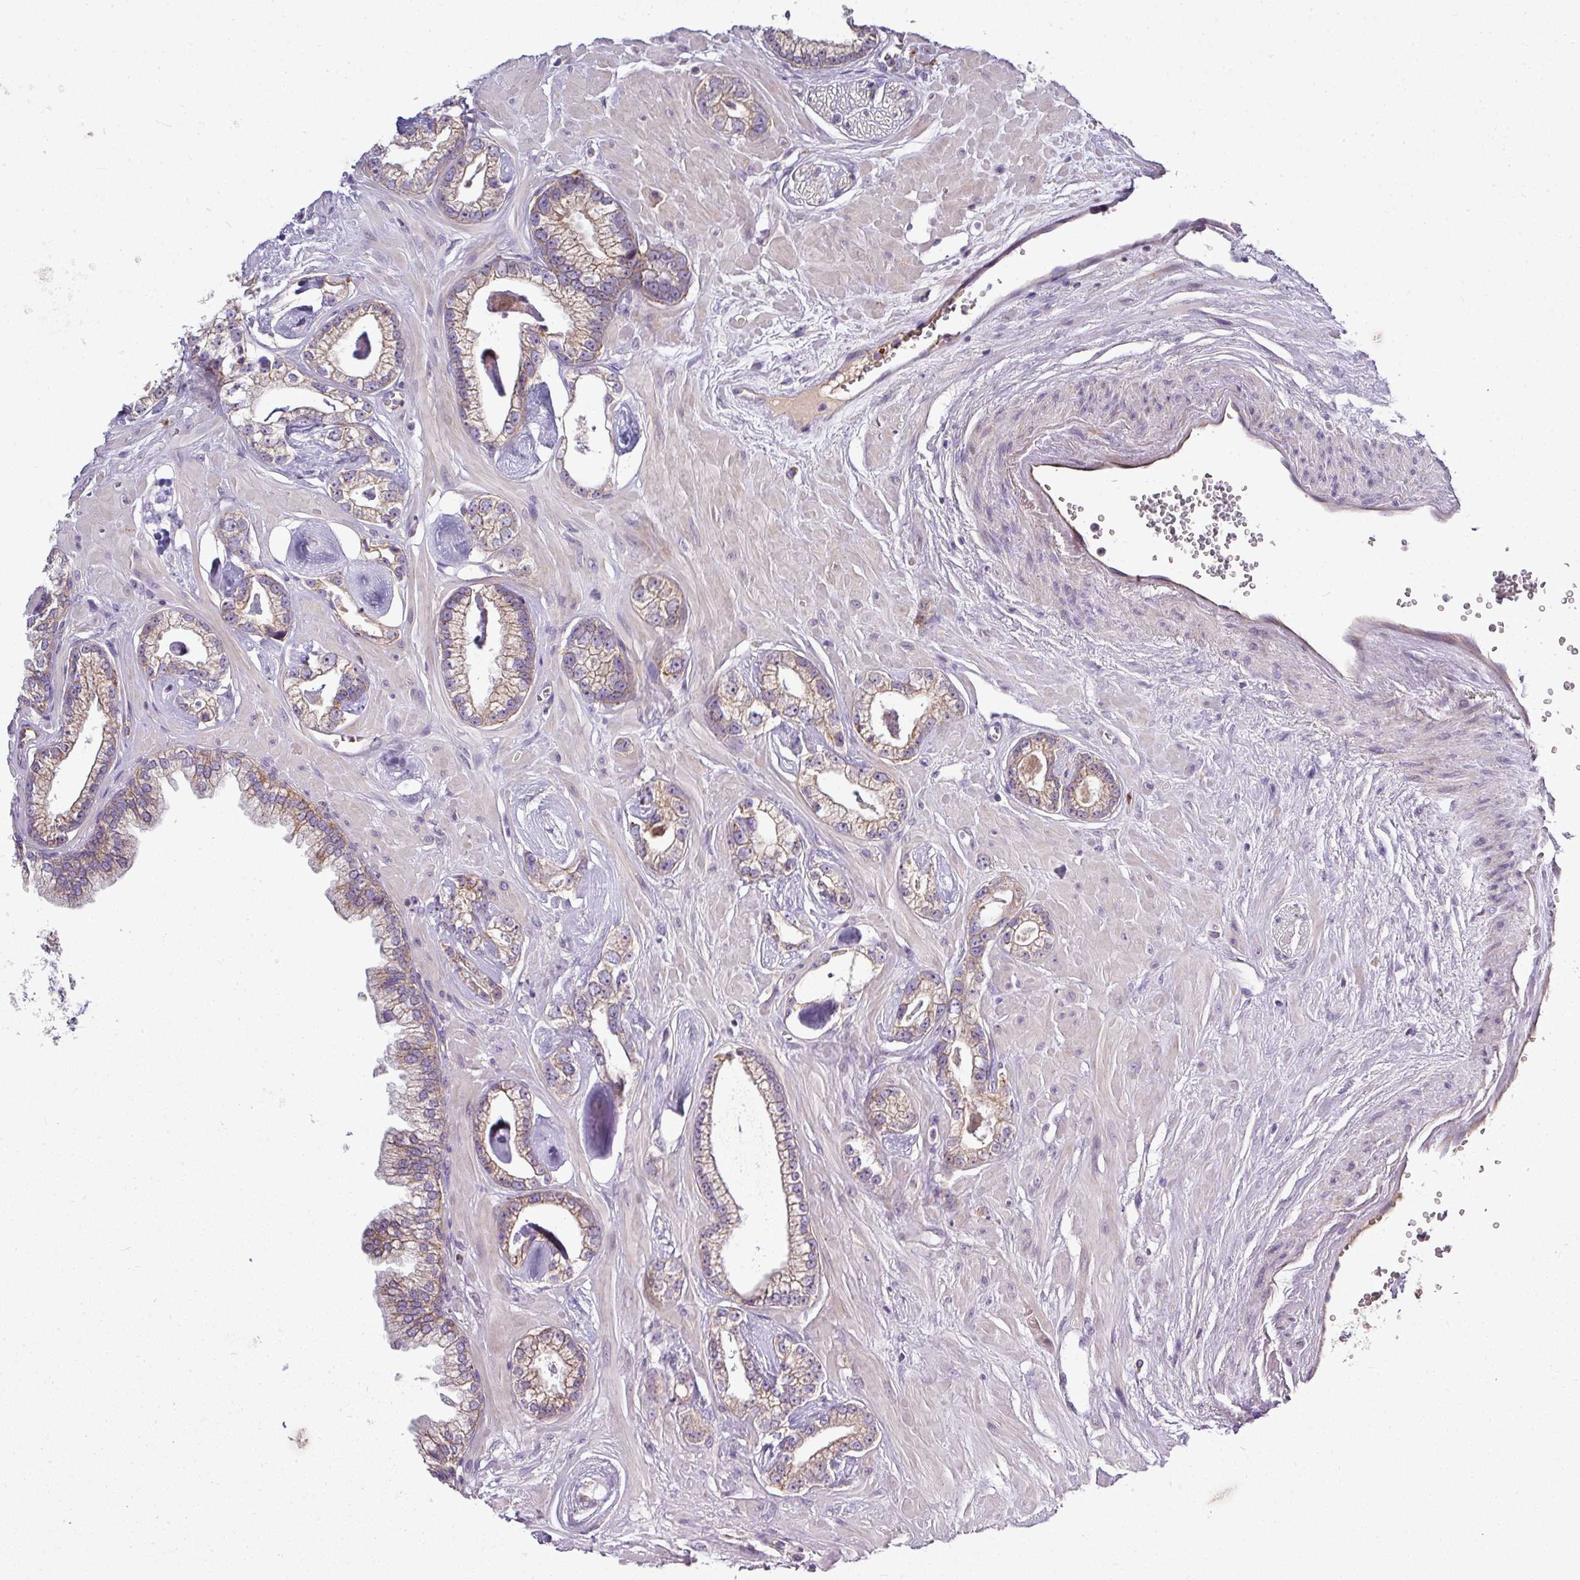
{"staining": {"intensity": "weak", "quantity": "25%-75%", "location": "cytoplasmic/membranous"}, "tissue": "prostate cancer", "cell_type": "Tumor cells", "image_type": "cancer", "snomed": [{"axis": "morphology", "description": "Adenocarcinoma, Low grade"}, {"axis": "topography", "description": "Prostate"}], "caption": "Immunohistochemical staining of human prostate adenocarcinoma (low-grade) displays low levels of weak cytoplasmic/membranous expression in about 25%-75% of tumor cells.", "gene": "GAN", "patient": {"sex": "male", "age": 60}}